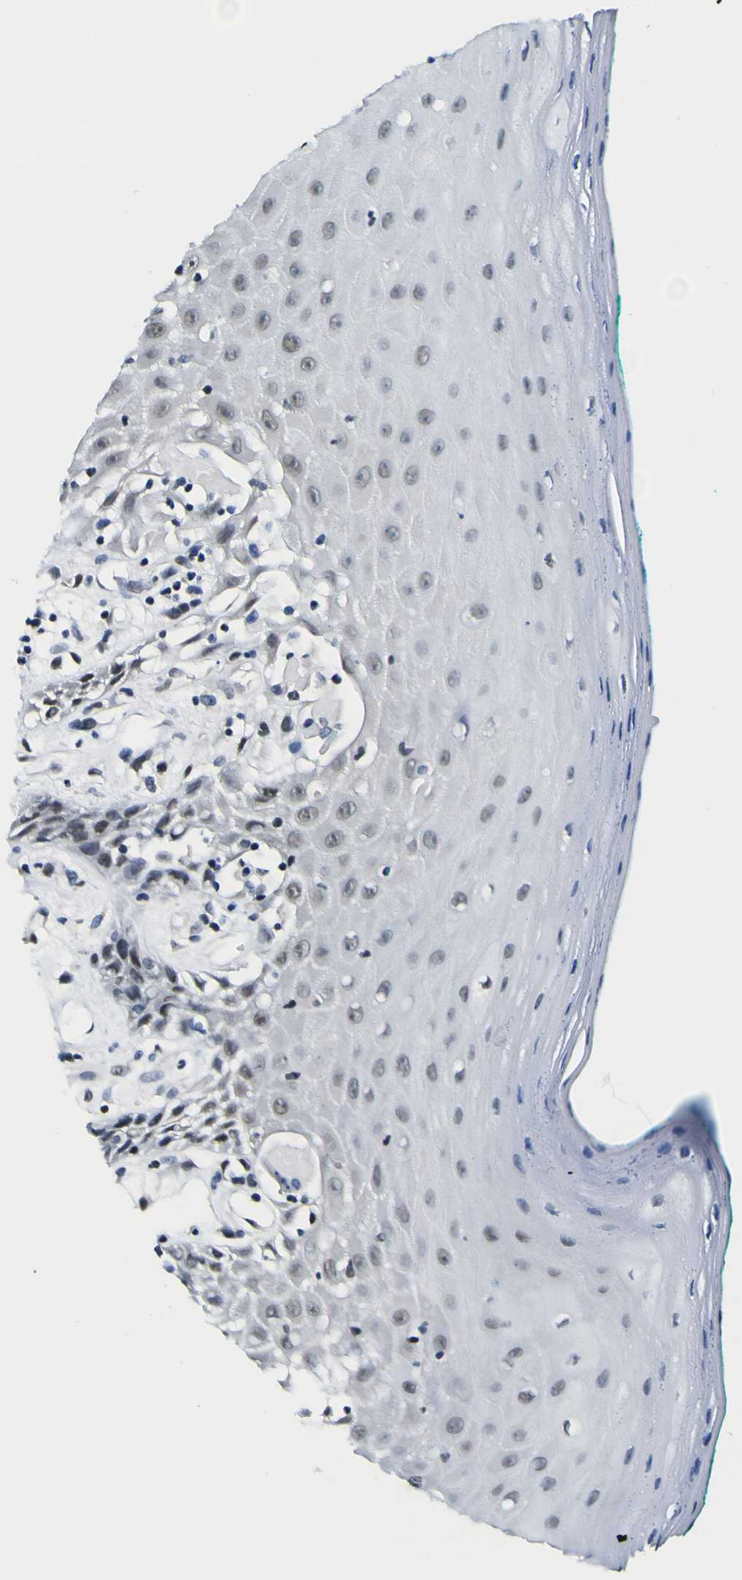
{"staining": {"intensity": "weak", "quantity": ">75%", "location": "nuclear"}, "tissue": "oral mucosa", "cell_type": "Squamous epithelial cells", "image_type": "normal", "snomed": [{"axis": "morphology", "description": "Normal tissue, NOS"}, {"axis": "morphology", "description": "Squamous cell carcinoma, NOS"}, {"axis": "topography", "description": "Skeletal muscle"}, {"axis": "topography", "description": "Oral tissue"}, {"axis": "topography", "description": "Head-Neck"}], "caption": "A high-resolution photomicrograph shows immunohistochemistry (IHC) staining of normal oral mucosa, which displays weak nuclear staining in approximately >75% of squamous epithelial cells.", "gene": "SP1", "patient": {"sex": "female", "age": 84}}